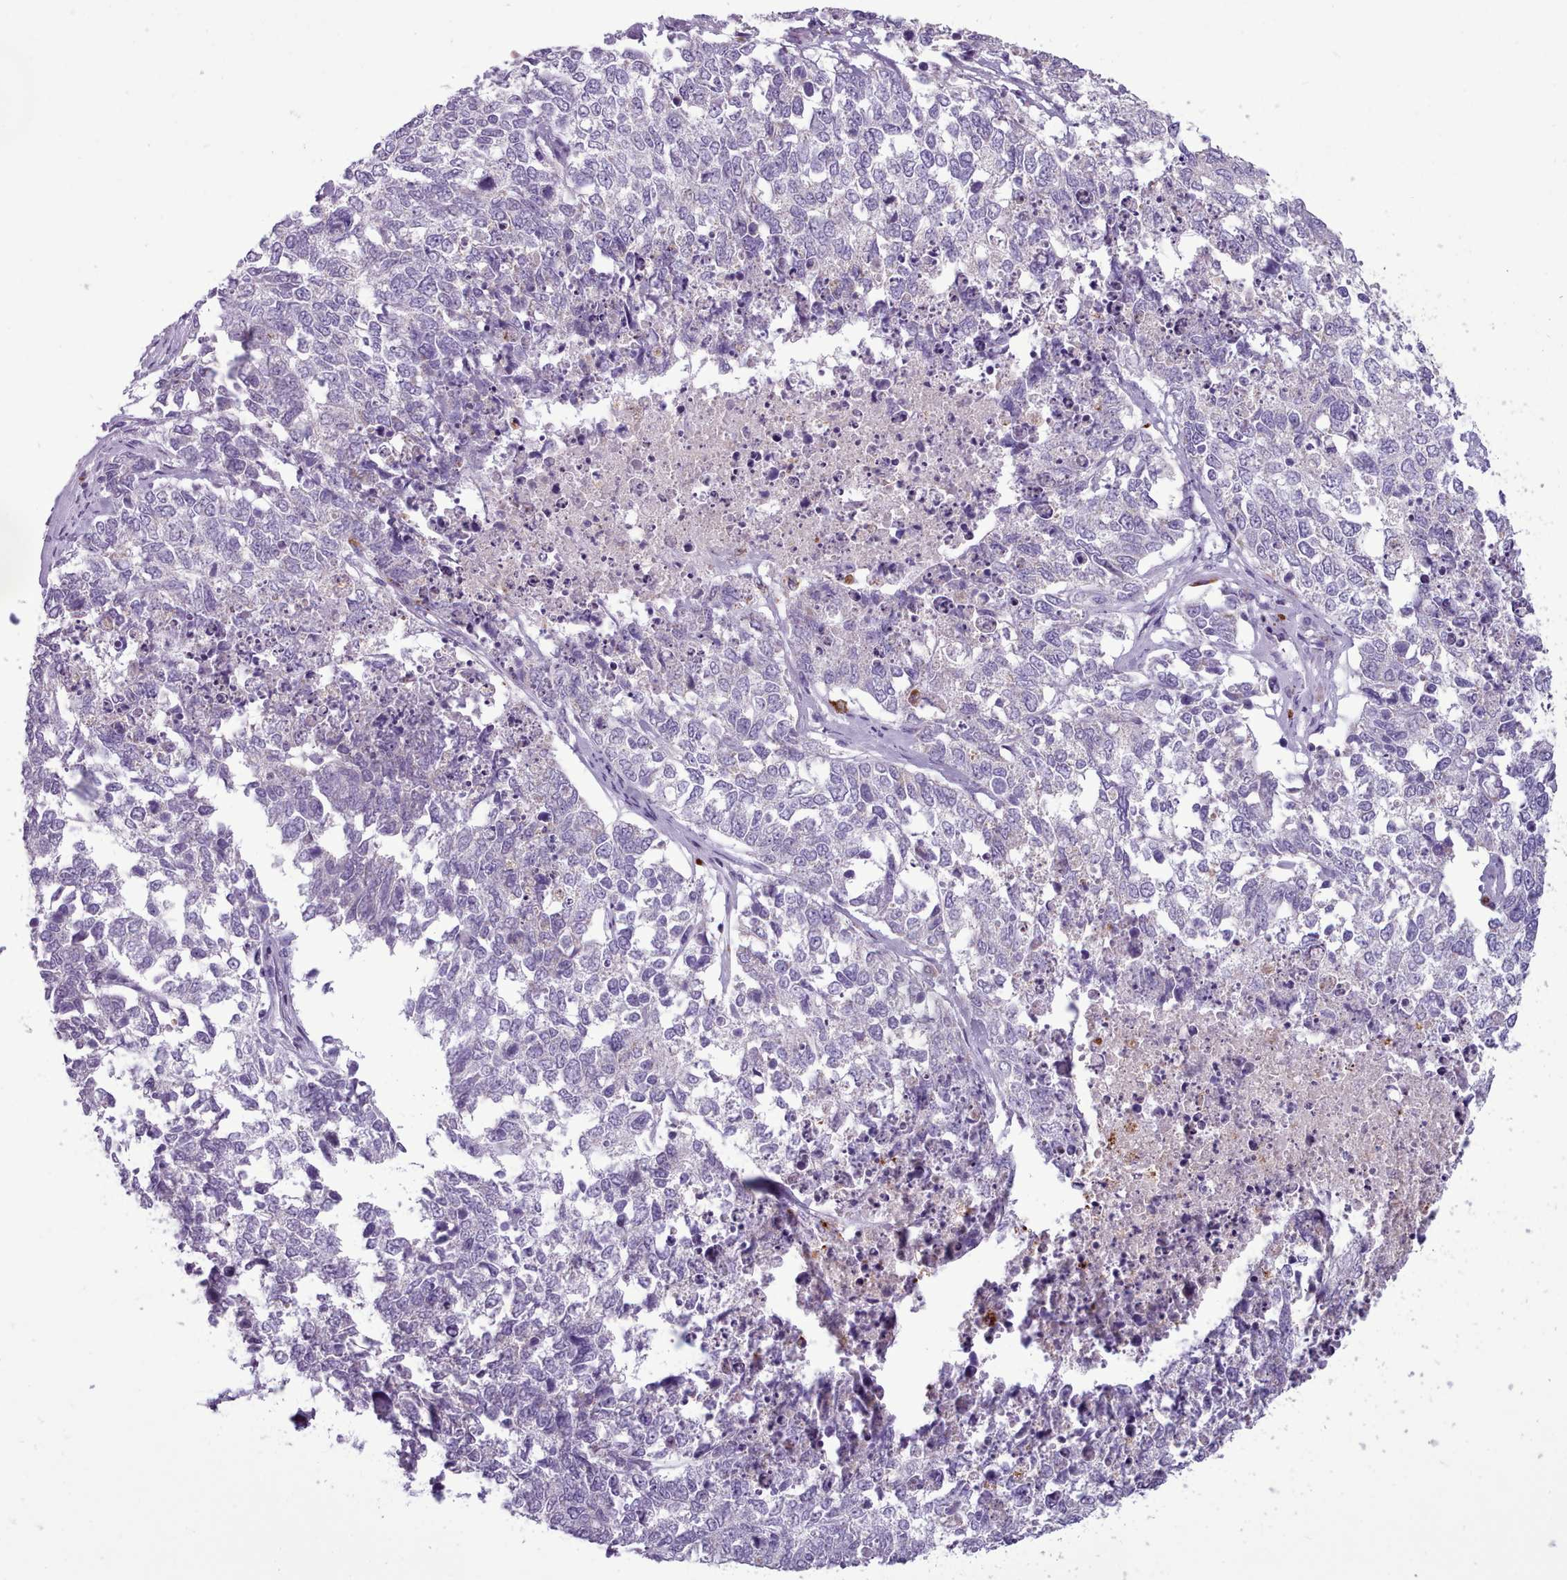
{"staining": {"intensity": "negative", "quantity": "none", "location": "none"}, "tissue": "cervical cancer", "cell_type": "Tumor cells", "image_type": "cancer", "snomed": [{"axis": "morphology", "description": "Squamous cell carcinoma, NOS"}, {"axis": "topography", "description": "Cervix"}], "caption": "DAB immunohistochemical staining of cervical squamous cell carcinoma exhibits no significant staining in tumor cells.", "gene": "AK4", "patient": {"sex": "female", "age": 63}}